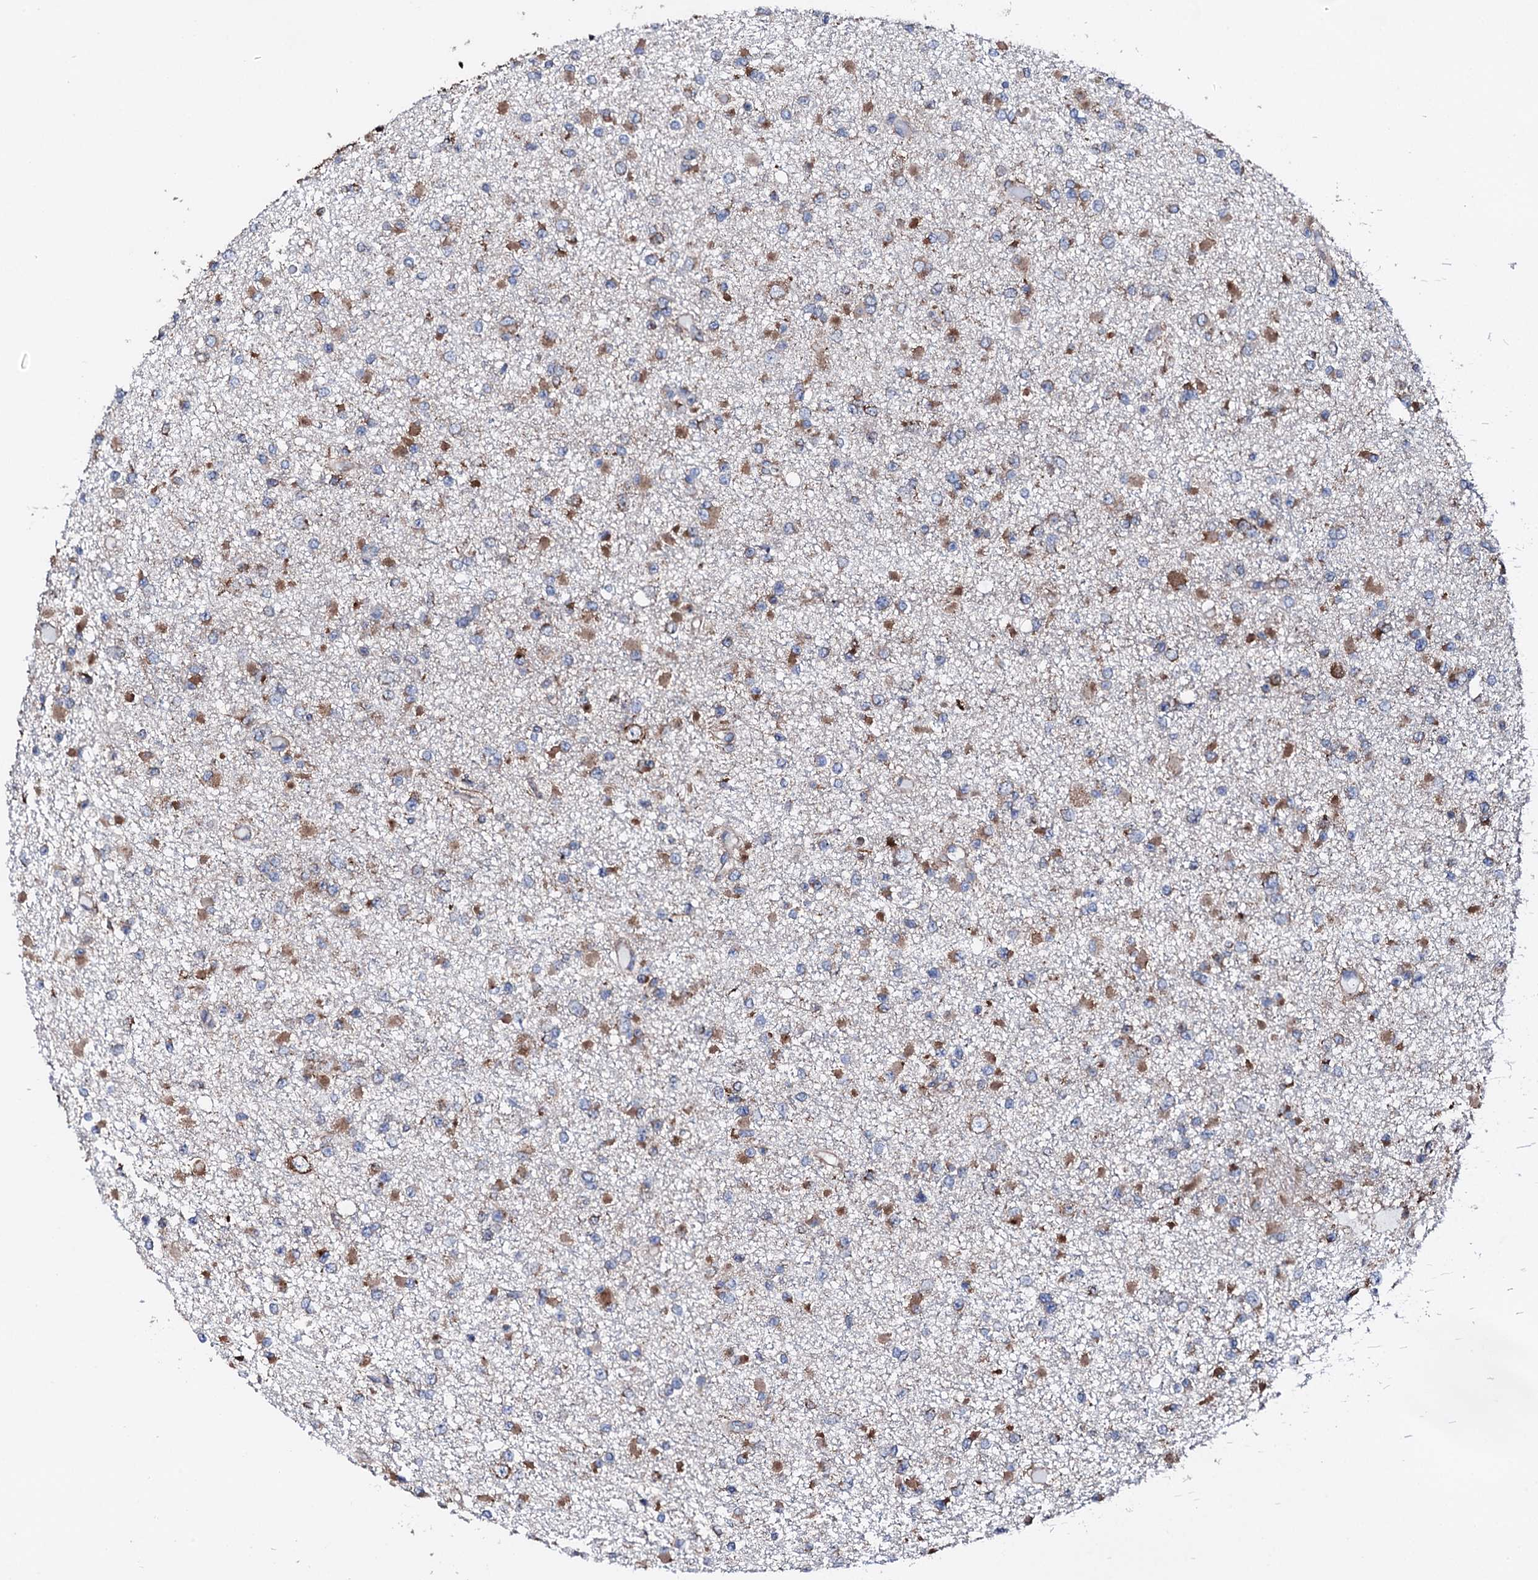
{"staining": {"intensity": "moderate", "quantity": "25%-75%", "location": "cytoplasmic/membranous"}, "tissue": "glioma", "cell_type": "Tumor cells", "image_type": "cancer", "snomed": [{"axis": "morphology", "description": "Glioma, malignant, Low grade"}, {"axis": "topography", "description": "Brain"}], "caption": "Human malignant glioma (low-grade) stained for a protein (brown) reveals moderate cytoplasmic/membranous positive staining in approximately 25%-75% of tumor cells.", "gene": "AMDHD1", "patient": {"sex": "female", "age": 22}}